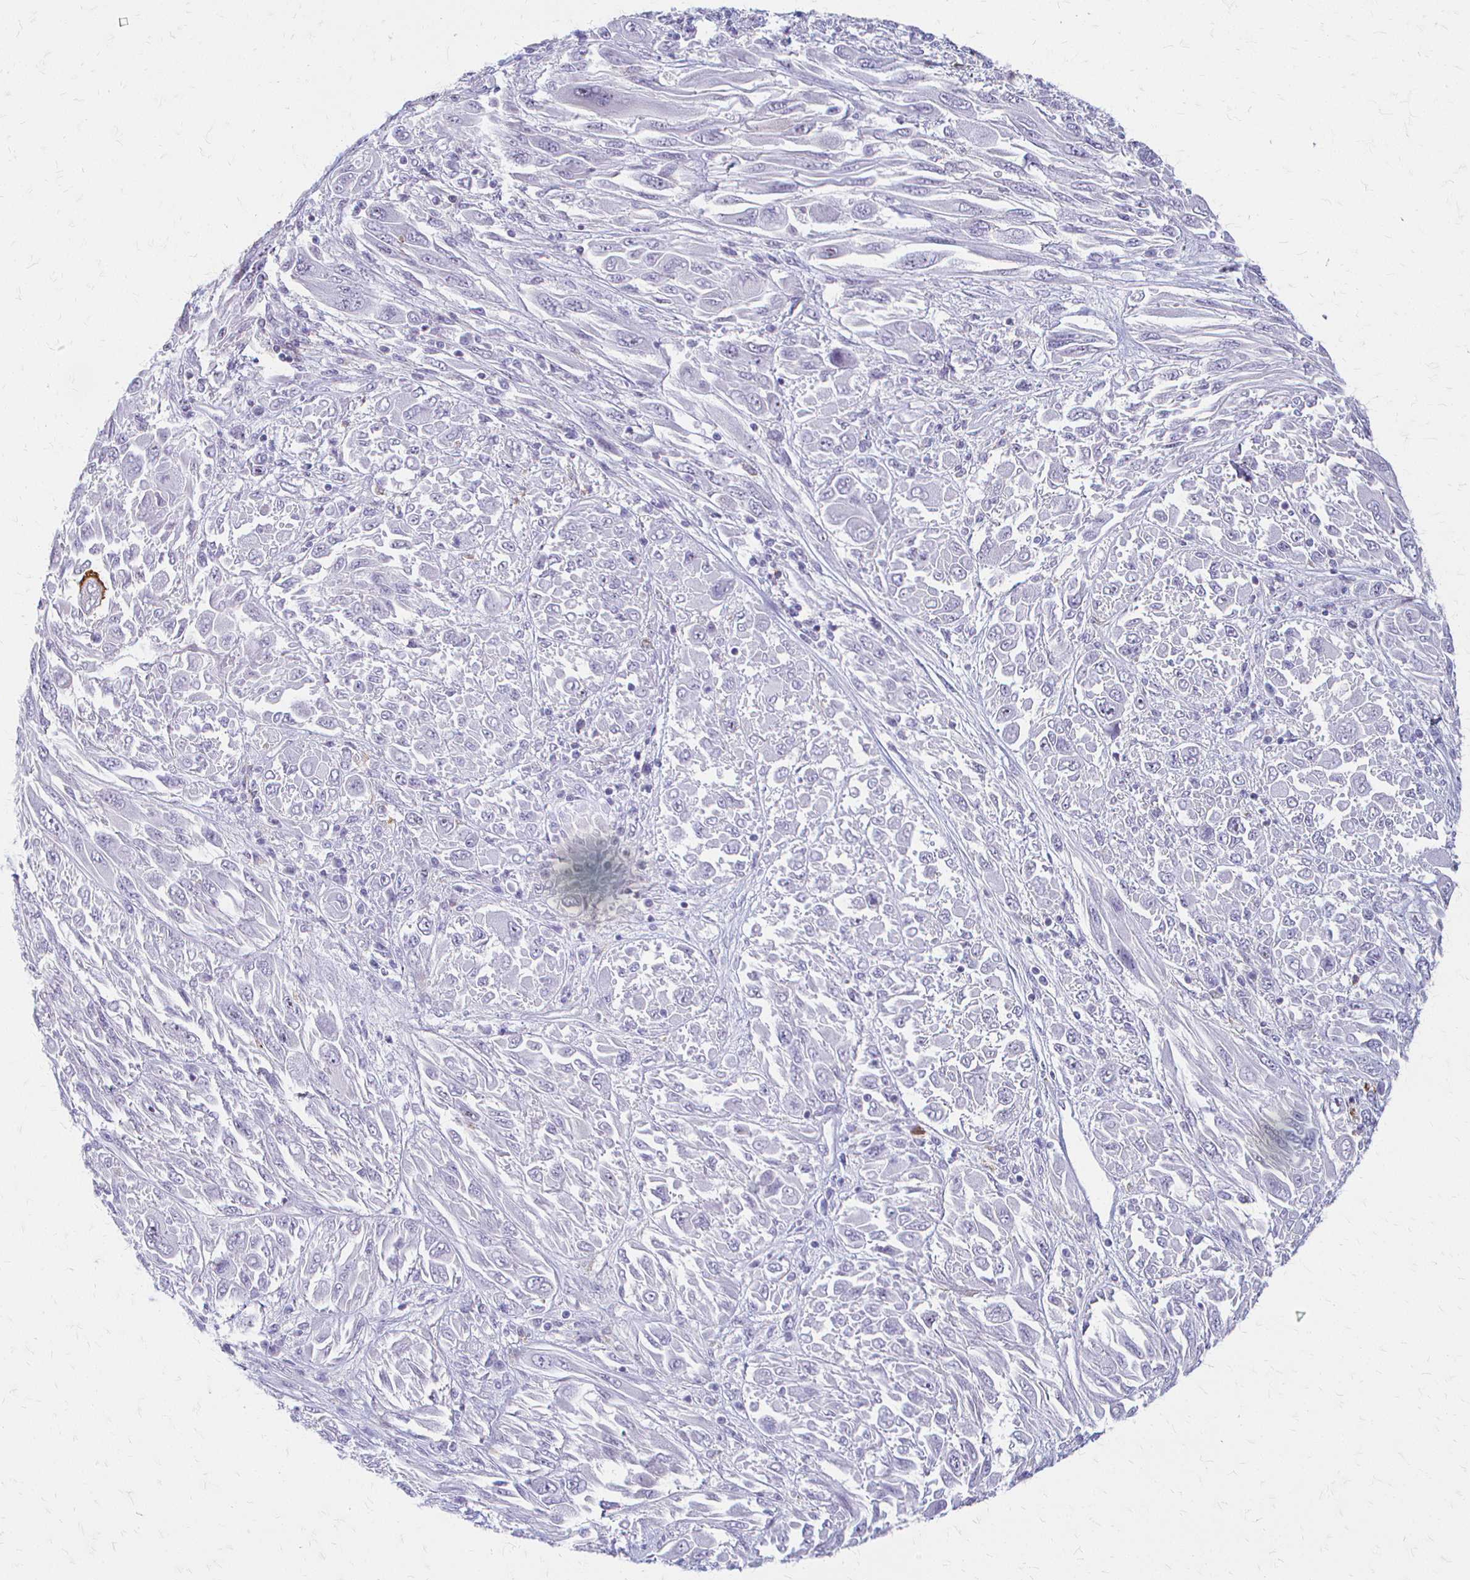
{"staining": {"intensity": "negative", "quantity": "none", "location": "none"}, "tissue": "melanoma", "cell_type": "Tumor cells", "image_type": "cancer", "snomed": [{"axis": "morphology", "description": "Malignant melanoma, NOS"}, {"axis": "topography", "description": "Skin"}], "caption": "This is a image of immunohistochemistry (IHC) staining of melanoma, which shows no staining in tumor cells. (IHC, brightfield microscopy, high magnification).", "gene": "ACP5", "patient": {"sex": "female", "age": 91}}